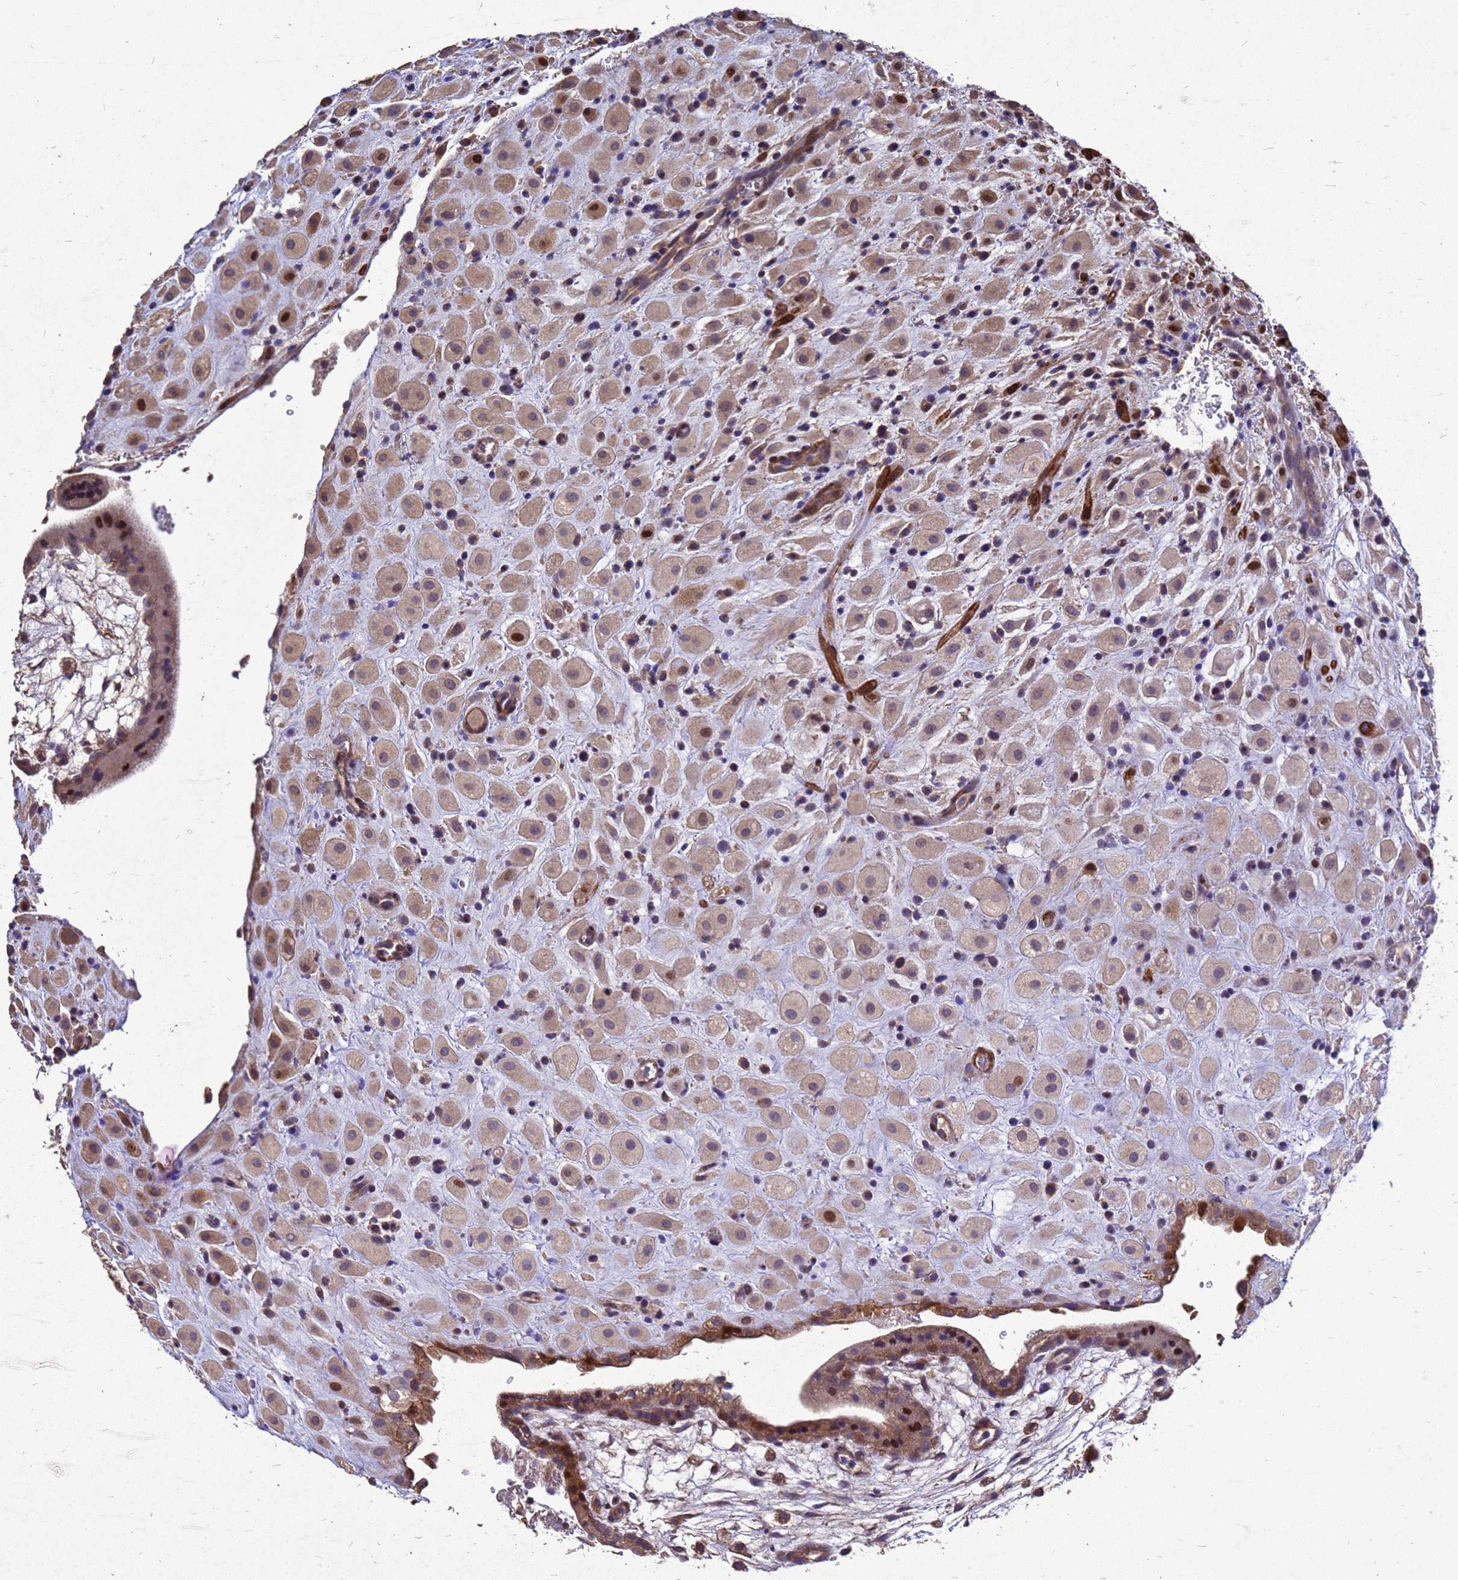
{"staining": {"intensity": "weak", "quantity": ">75%", "location": "cytoplasmic/membranous"}, "tissue": "placenta", "cell_type": "Decidual cells", "image_type": "normal", "snomed": [{"axis": "morphology", "description": "Normal tissue, NOS"}, {"axis": "topography", "description": "Placenta"}], "caption": "Benign placenta demonstrates weak cytoplasmic/membranous staining in approximately >75% of decidual cells, visualized by immunohistochemistry.", "gene": "RSPRY1", "patient": {"sex": "female", "age": 35}}